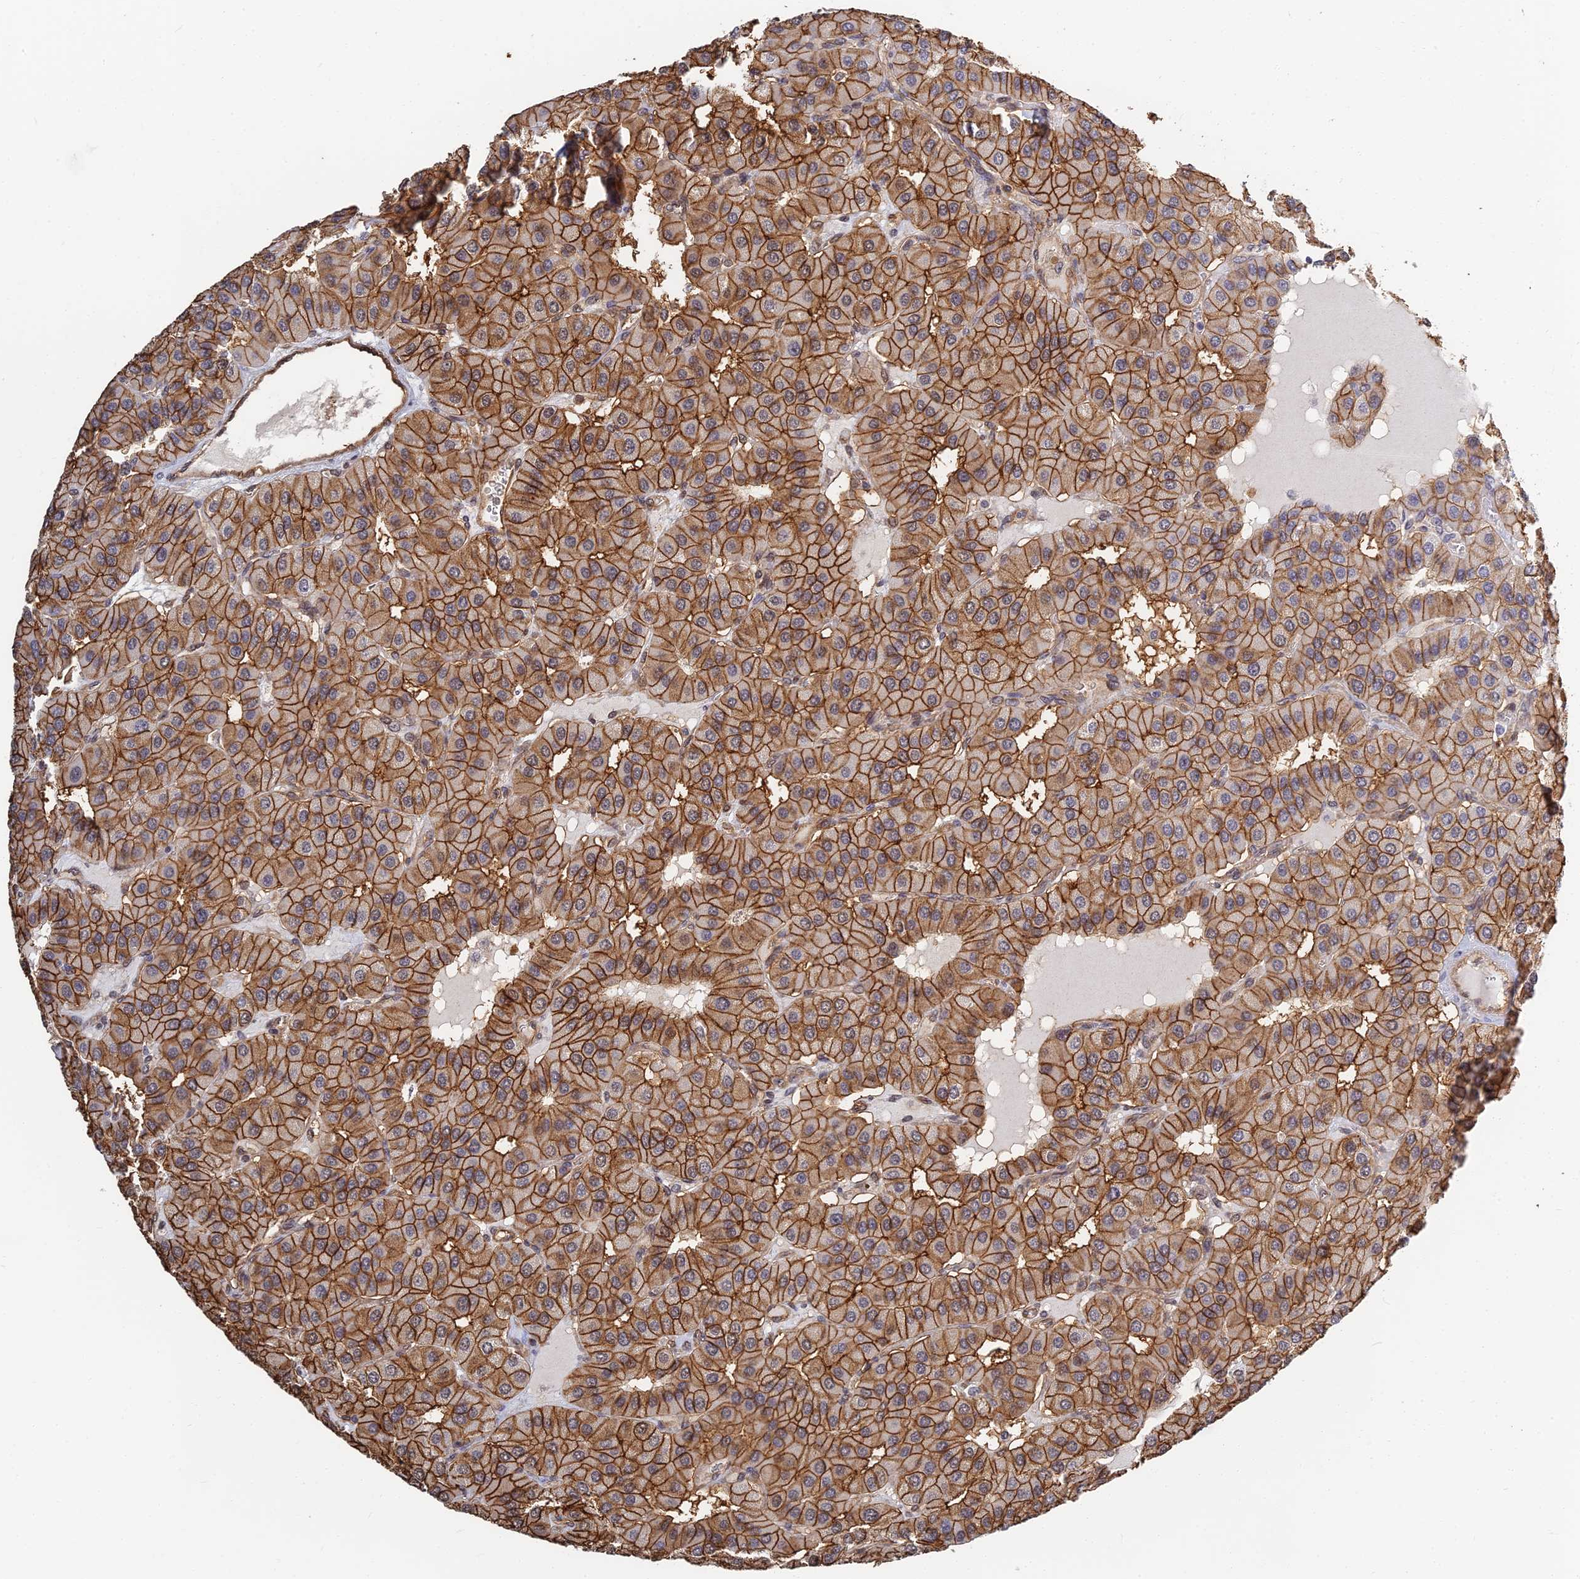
{"staining": {"intensity": "strong", "quantity": ">75%", "location": "cytoplasmic/membranous"}, "tissue": "parathyroid gland", "cell_type": "Glandular cells", "image_type": "normal", "snomed": [{"axis": "morphology", "description": "Normal tissue, NOS"}, {"axis": "morphology", "description": "Adenoma, NOS"}, {"axis": "topography", "description": "Parathyroid gland"}], "caption": "High-magnification brightfield microscopy of unremarkable parathyroid gland stained with DAB (3,3'-diaminobenzidine) (brown) and counterstained with hematoxylin (blue). glandular cells exhibit strong cytoplasmic/membranous positivity is identified in approximately>75% of cells.", "gene": "LRRN3", "patient": {"sex": "female", "age": 86}}